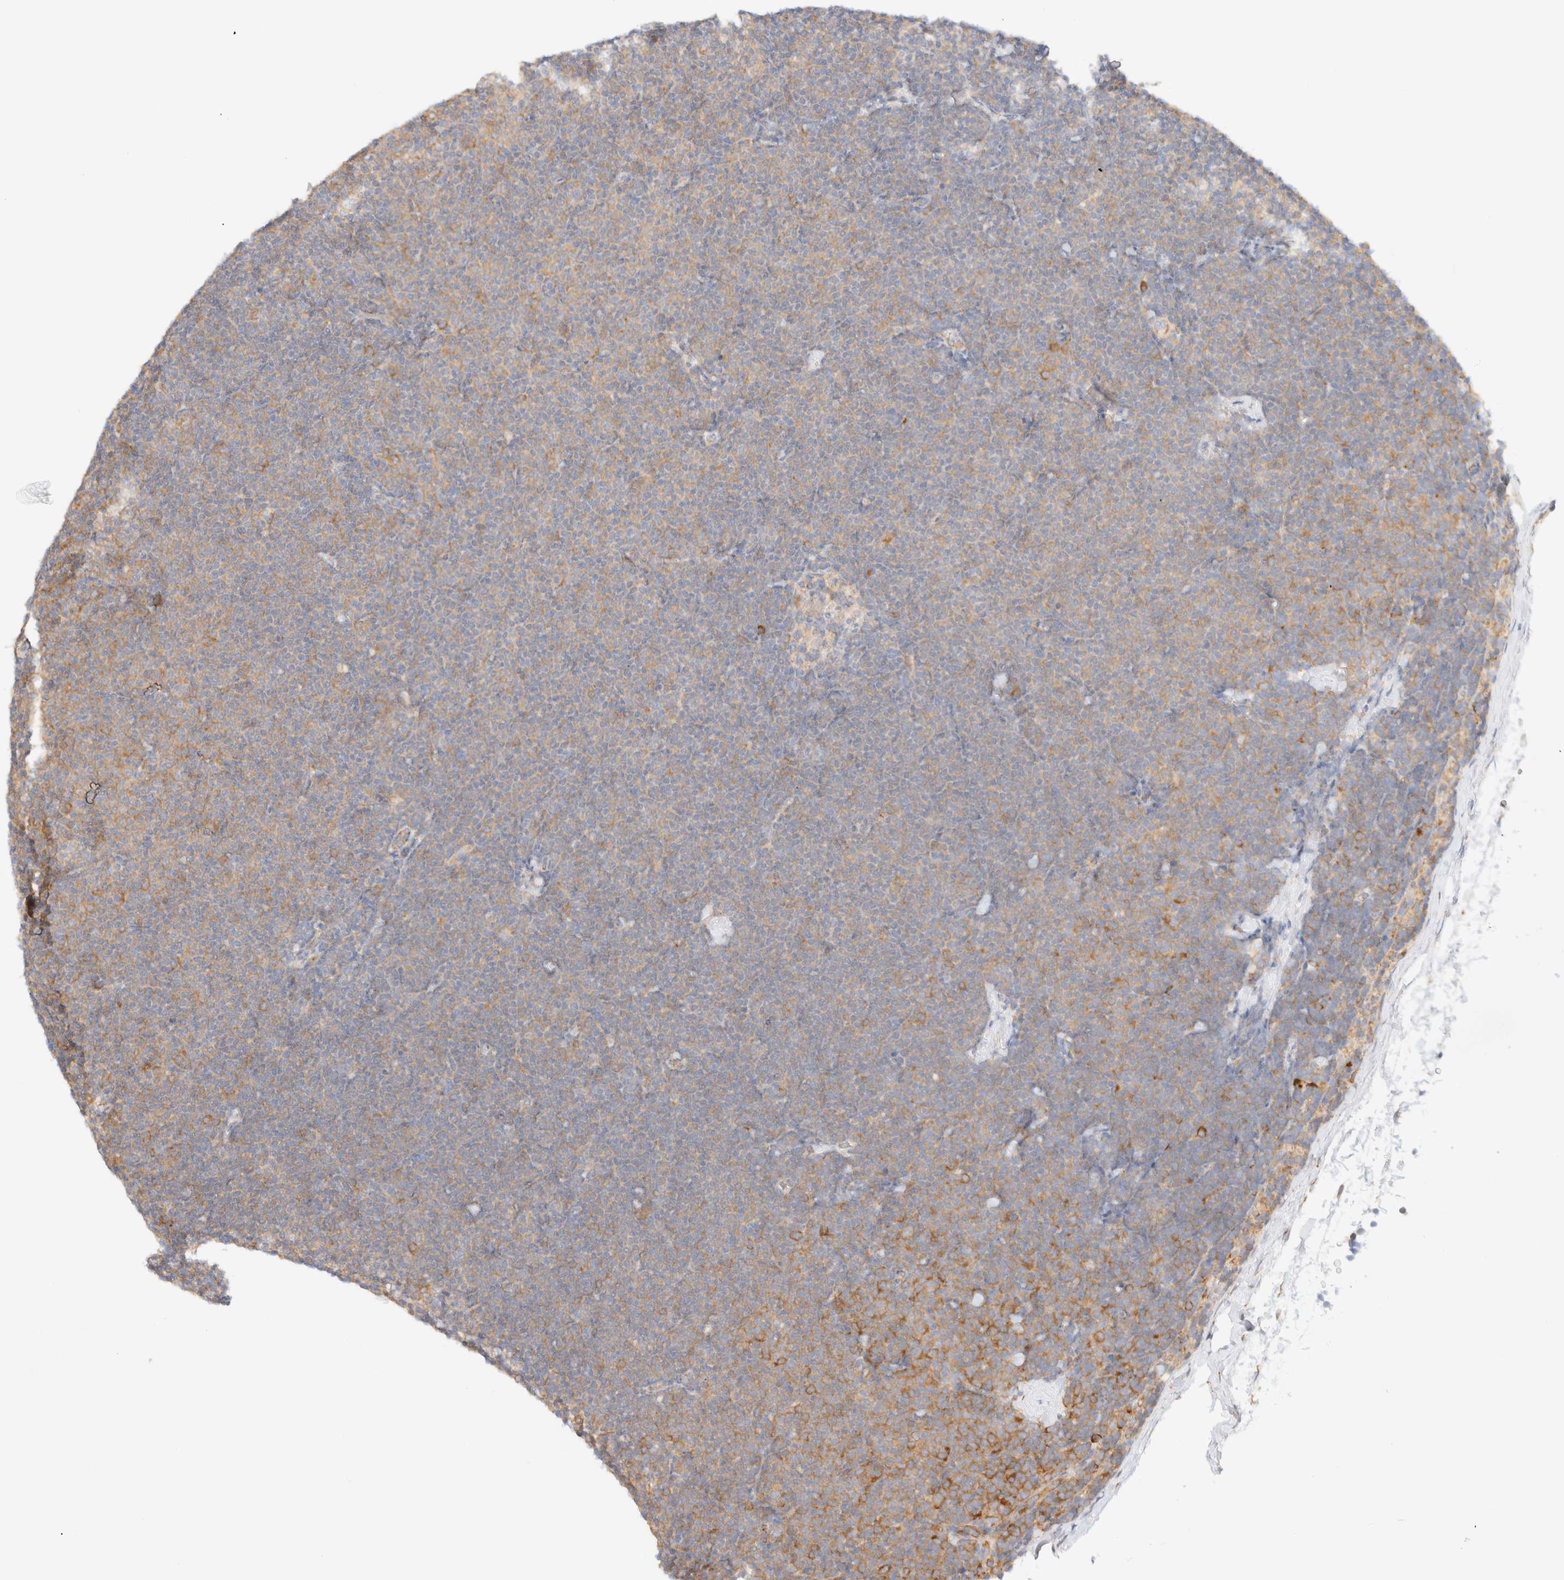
{"staining": {"intensity": "moderate", "quantity": "25%-75%", "location": "cytoplasmic/membranous"}, "tissue": "lymphoma", "cell_type": "Tumor cells", "image_type": "cancer", "snomed": [{"axis": "morphology", "description": "Malignant lymphoma, non-Hodgkin's type, Low grade"}, {"axis": "topography", "description": "Lymph node"}], "caption": "Malignant lymphoma, non-Hodgkin's type (low-grade) stained for a protein (brown) demonstrates moderate cytoplasmic/membranous positive positivity in about 25%-75% of tumor cells.", "gene": "ZC2HC1A", "patient": {"sex": "female", "age": 53}}